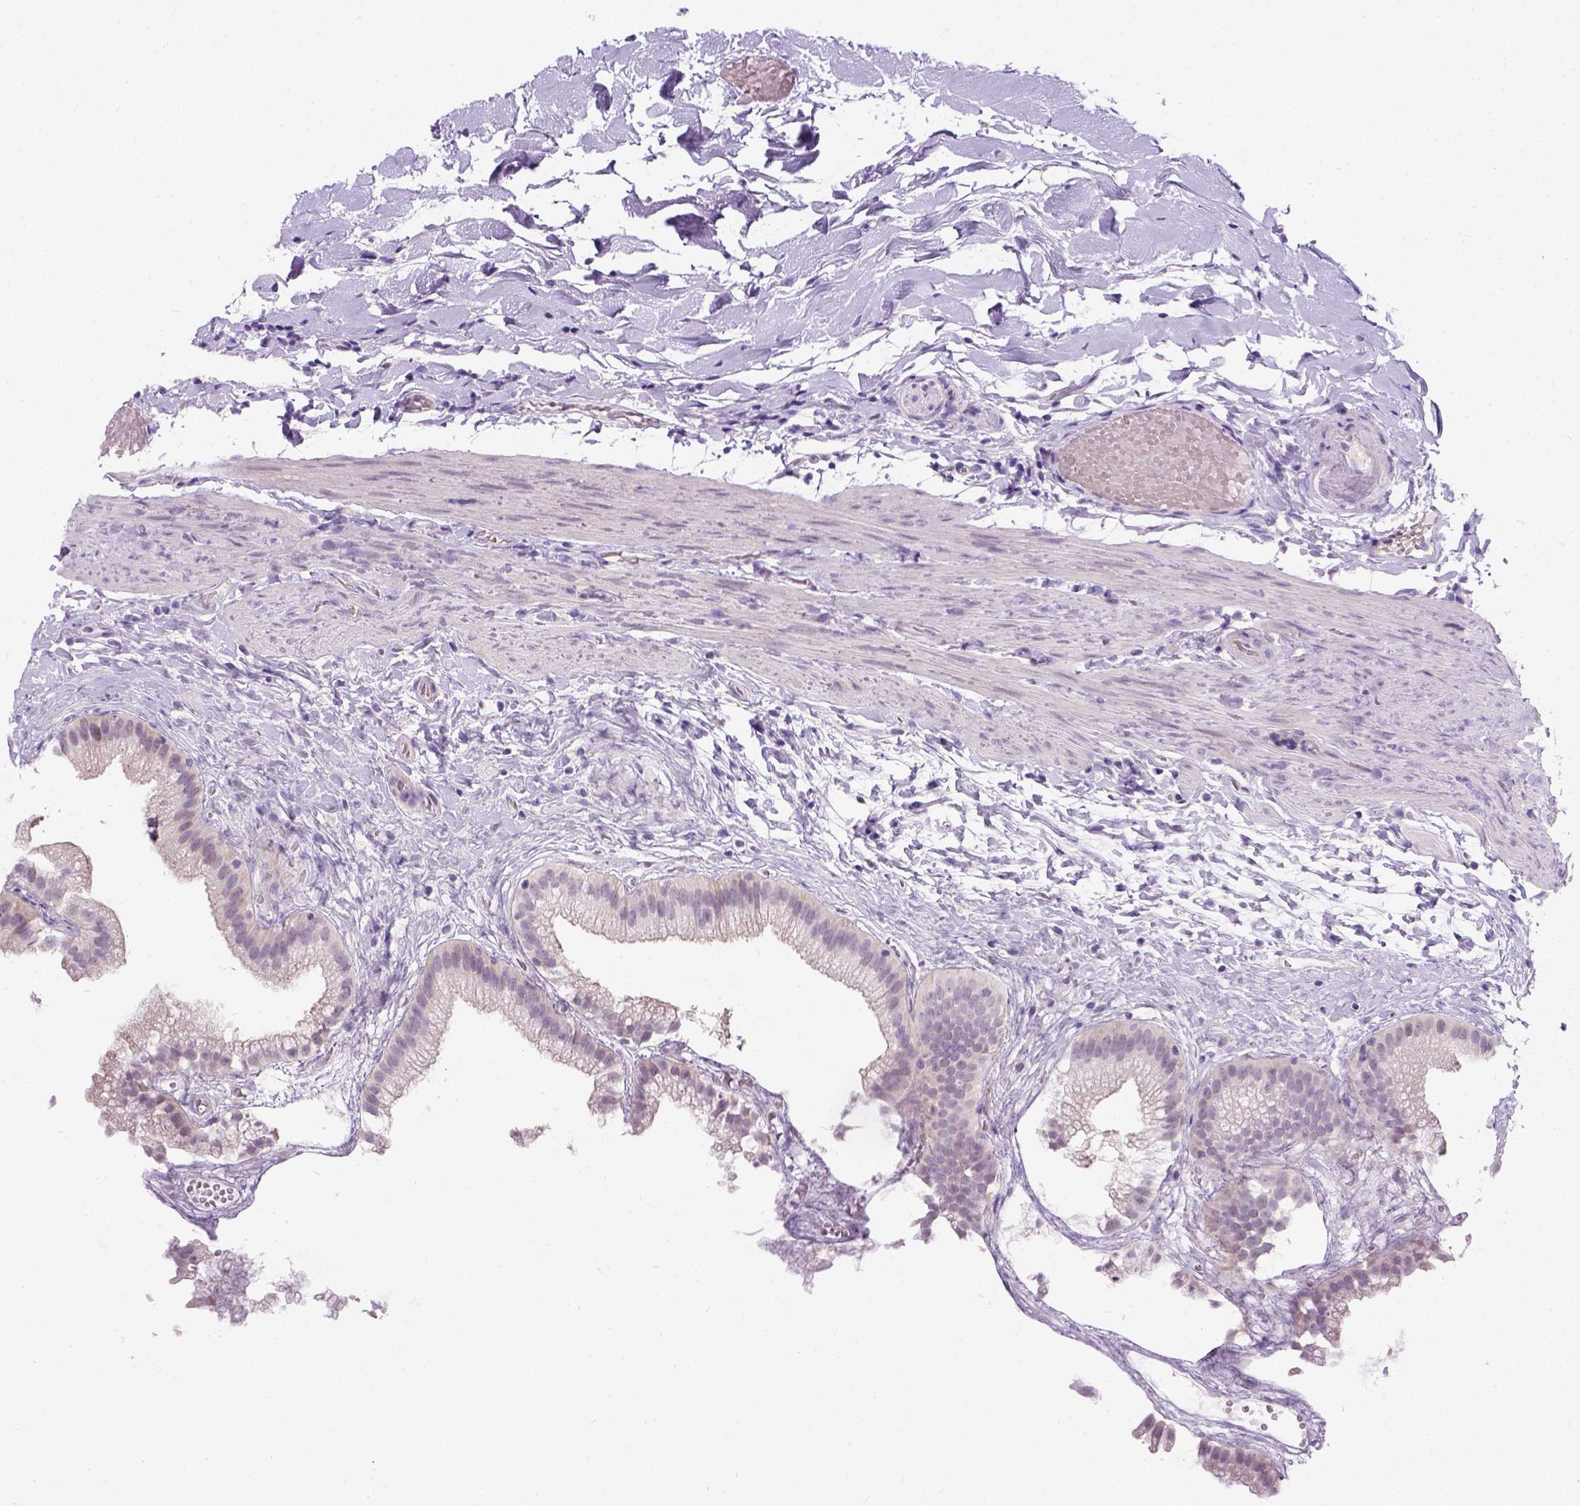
{"staining": {"intensity": "negative", "quantity": "none", "location": "none"}, "tissue": "gallbladder", "cell_type": "Glandular cells", "image_type": "normal", "snomed": [{"axis": "morphology", "description": "Normal tissue, NOS"}, {"axis": "topography", "description": "Gallbladder"}], "caption": "This is an immunohistochemistry image of unremarkable gallbladder. There is no expression in glandular cells.", "gene": "C20orf144", "patient": {"sex": "female", "age": 63}}